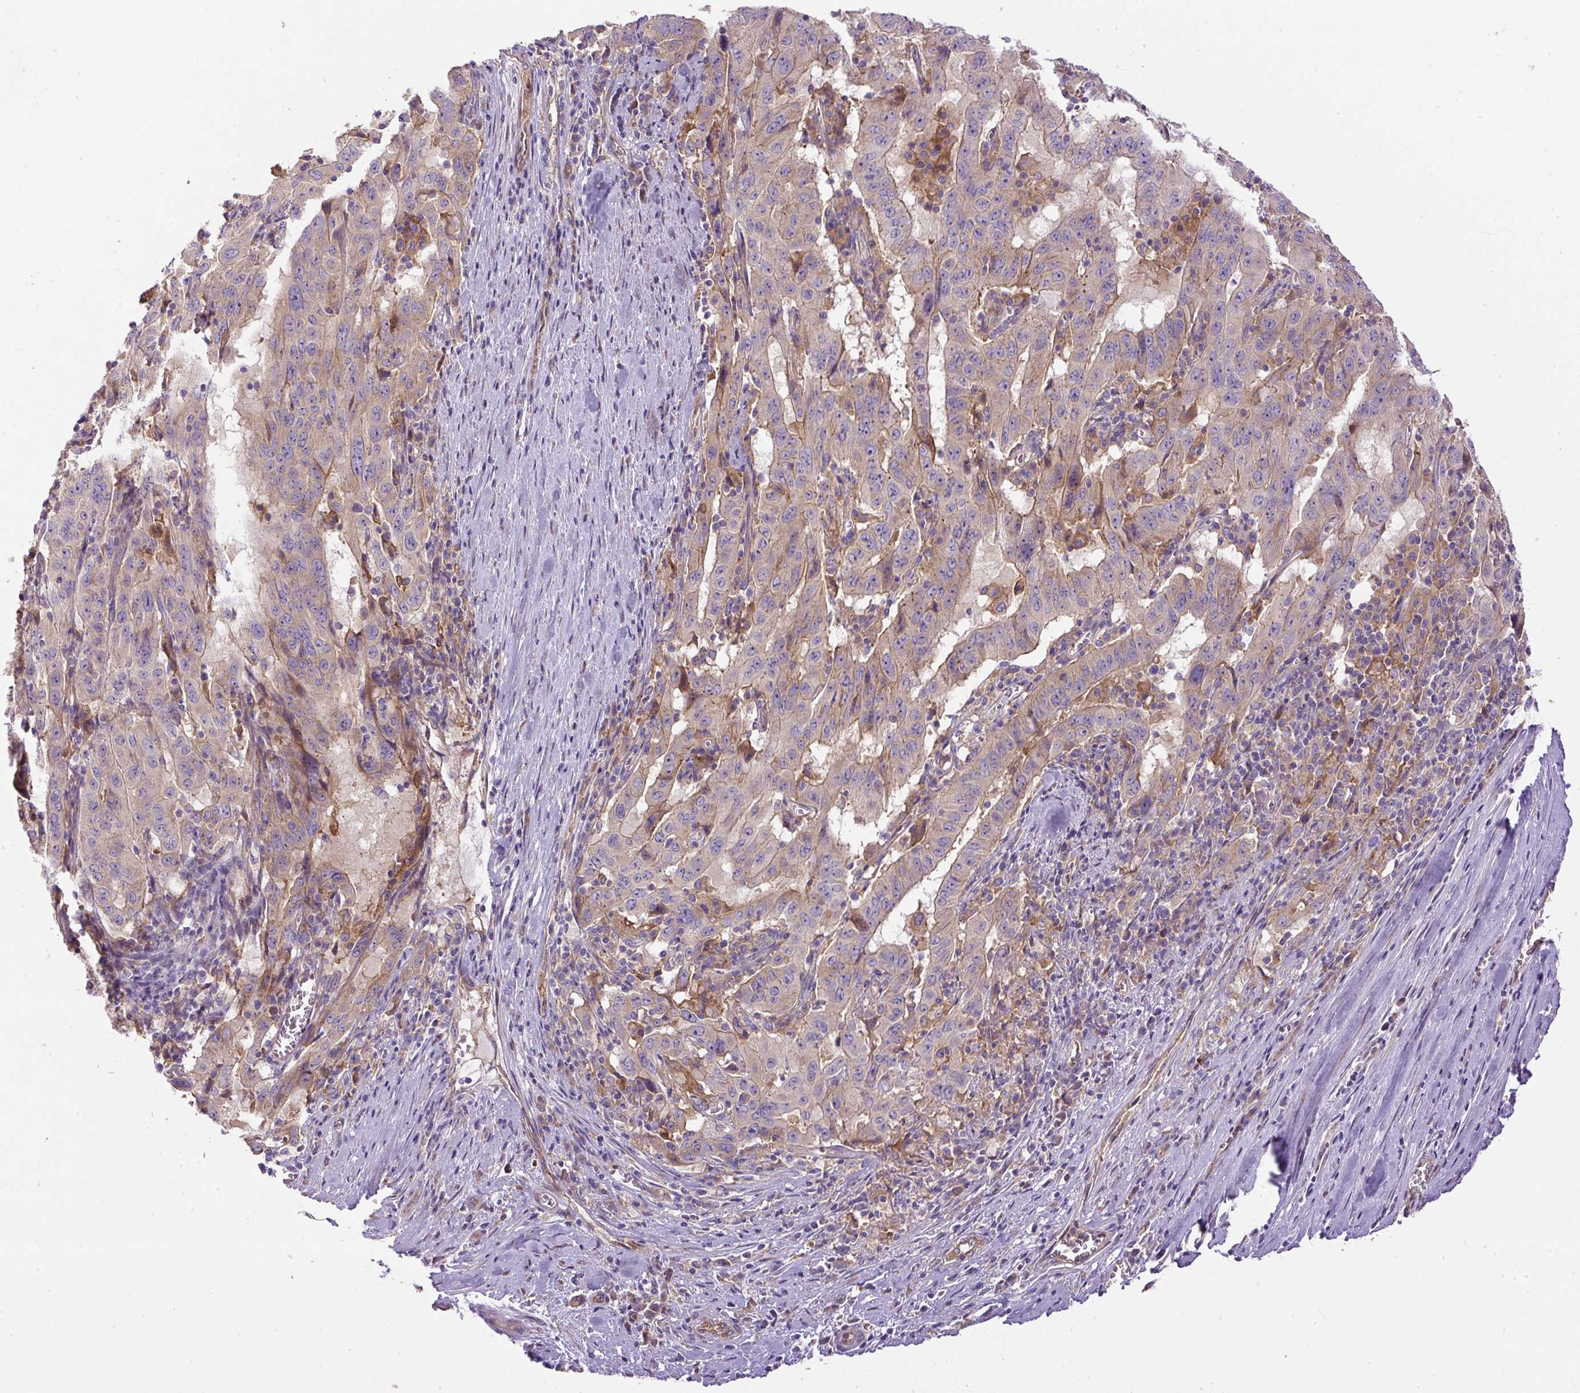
{"staining": {"intensity": "negative", "quantity": "none", "location": "none"}, "tissue": "pancreatic cancer", "cell_type": "Tumor cells", "image_type": "cancer", "snomed": [{"axis": "morphology", "description": "Adenocarcinoma, NOS"}, {"axis": "topography", "description": "Pancreas"}], "caption": "A photomicrograph of pancreatic cancer (adenocarcinoma) stained for a protein exhibits no brown staining in tumor cells.", "gene": "DAPK1", "patient": {"sex": "male", "age": 63}}